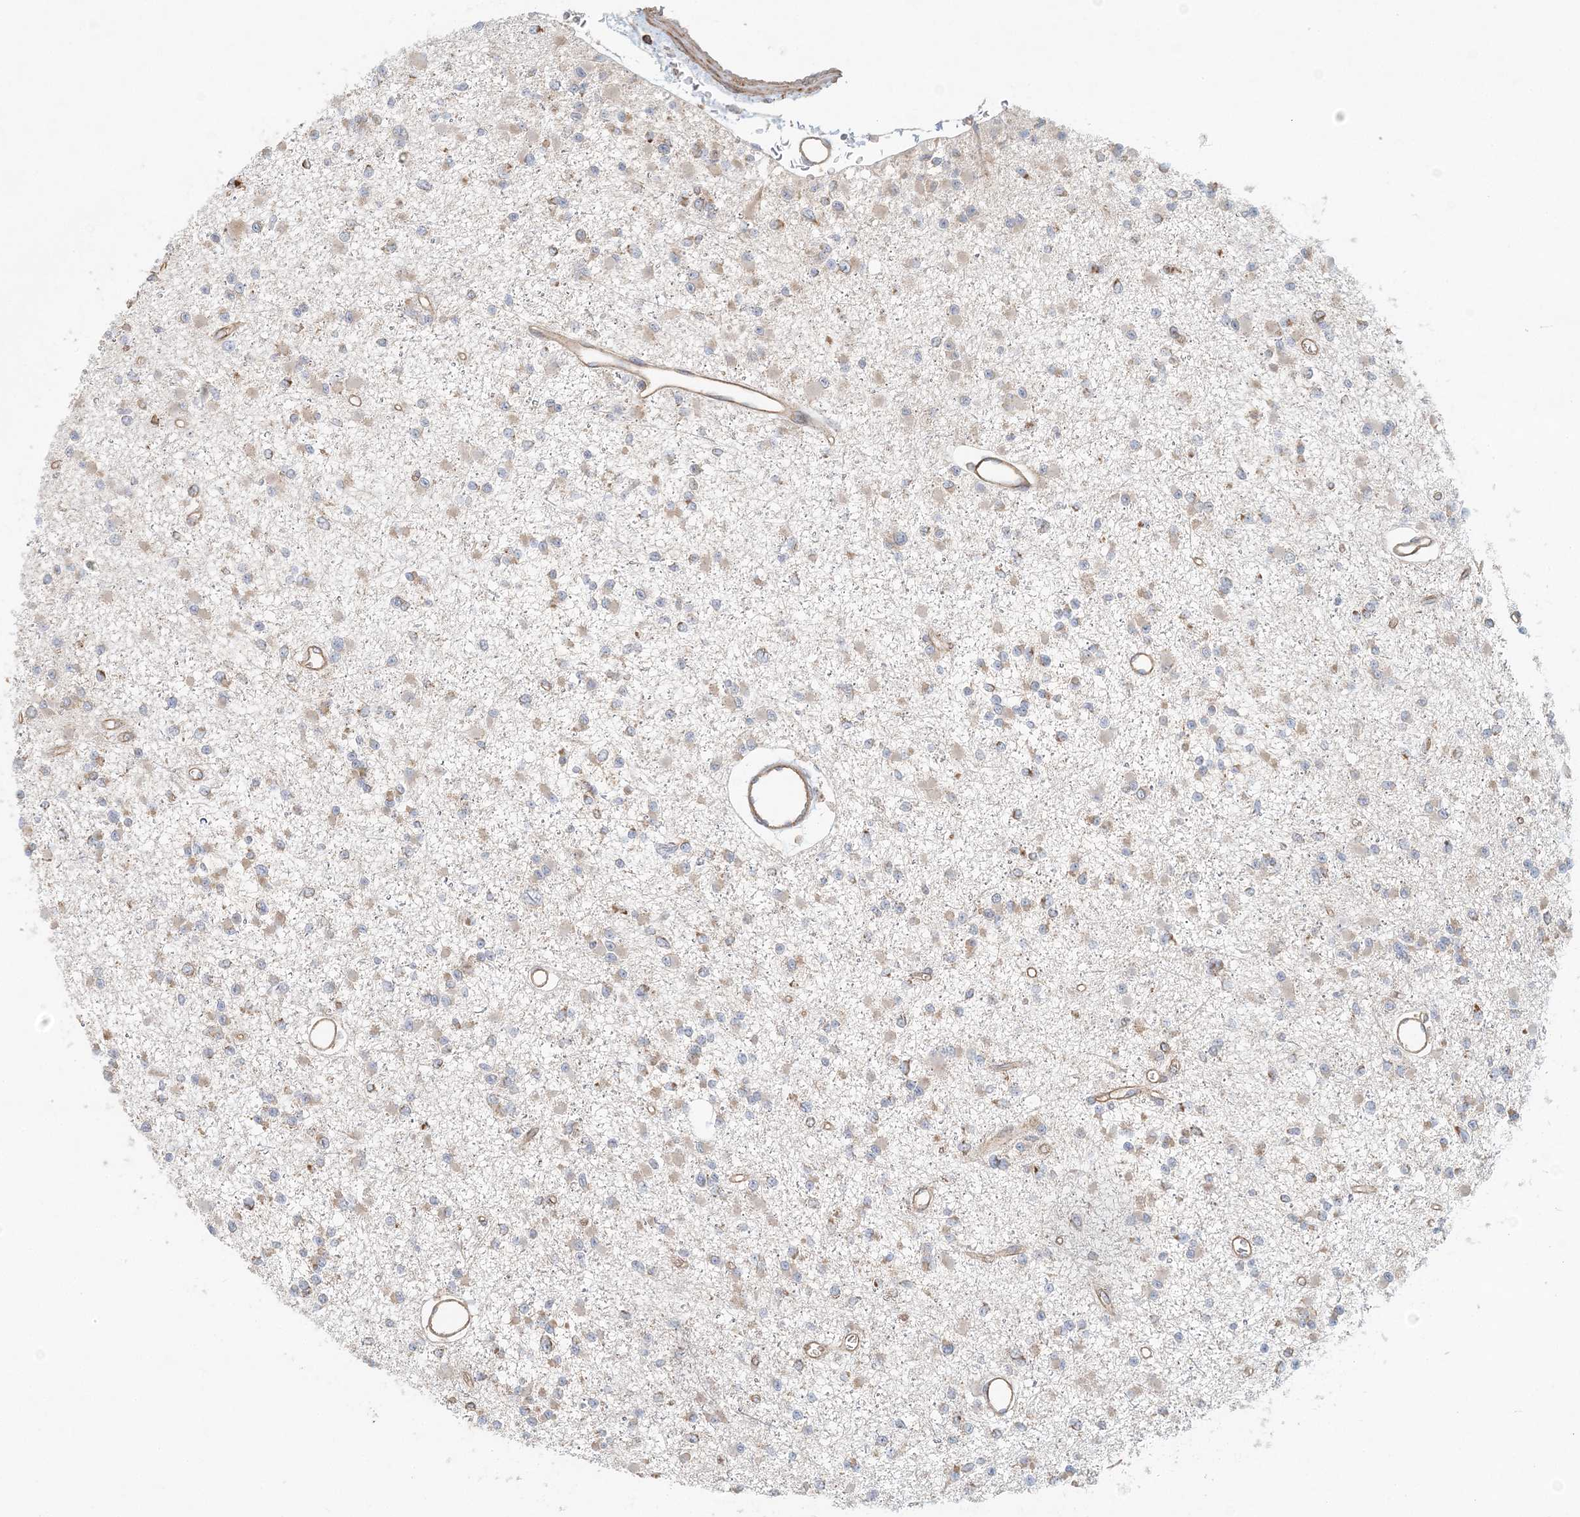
{"staining": {"intensity": "weak", "quantity": "25%-75%", "location": "cytoplasmic/membranous"}, "tissue": "glioma", "cell_type": "Tumor cells", "image_type": "cancer", "snomed": [{"axis": "morphology", "description": "Glioma, malignant, Low grade"}, {"axis": "topography", "description": "Brain"}], "caption": "A high-resolution image shows immunohistochemistry (IHC) staining of glioma, which shows weak cytoplasmic/membranous staining in about 25%-75% of tumor cells.", "gene": "KIAA0232", "patient": {"sex": "female", "age": 22}}